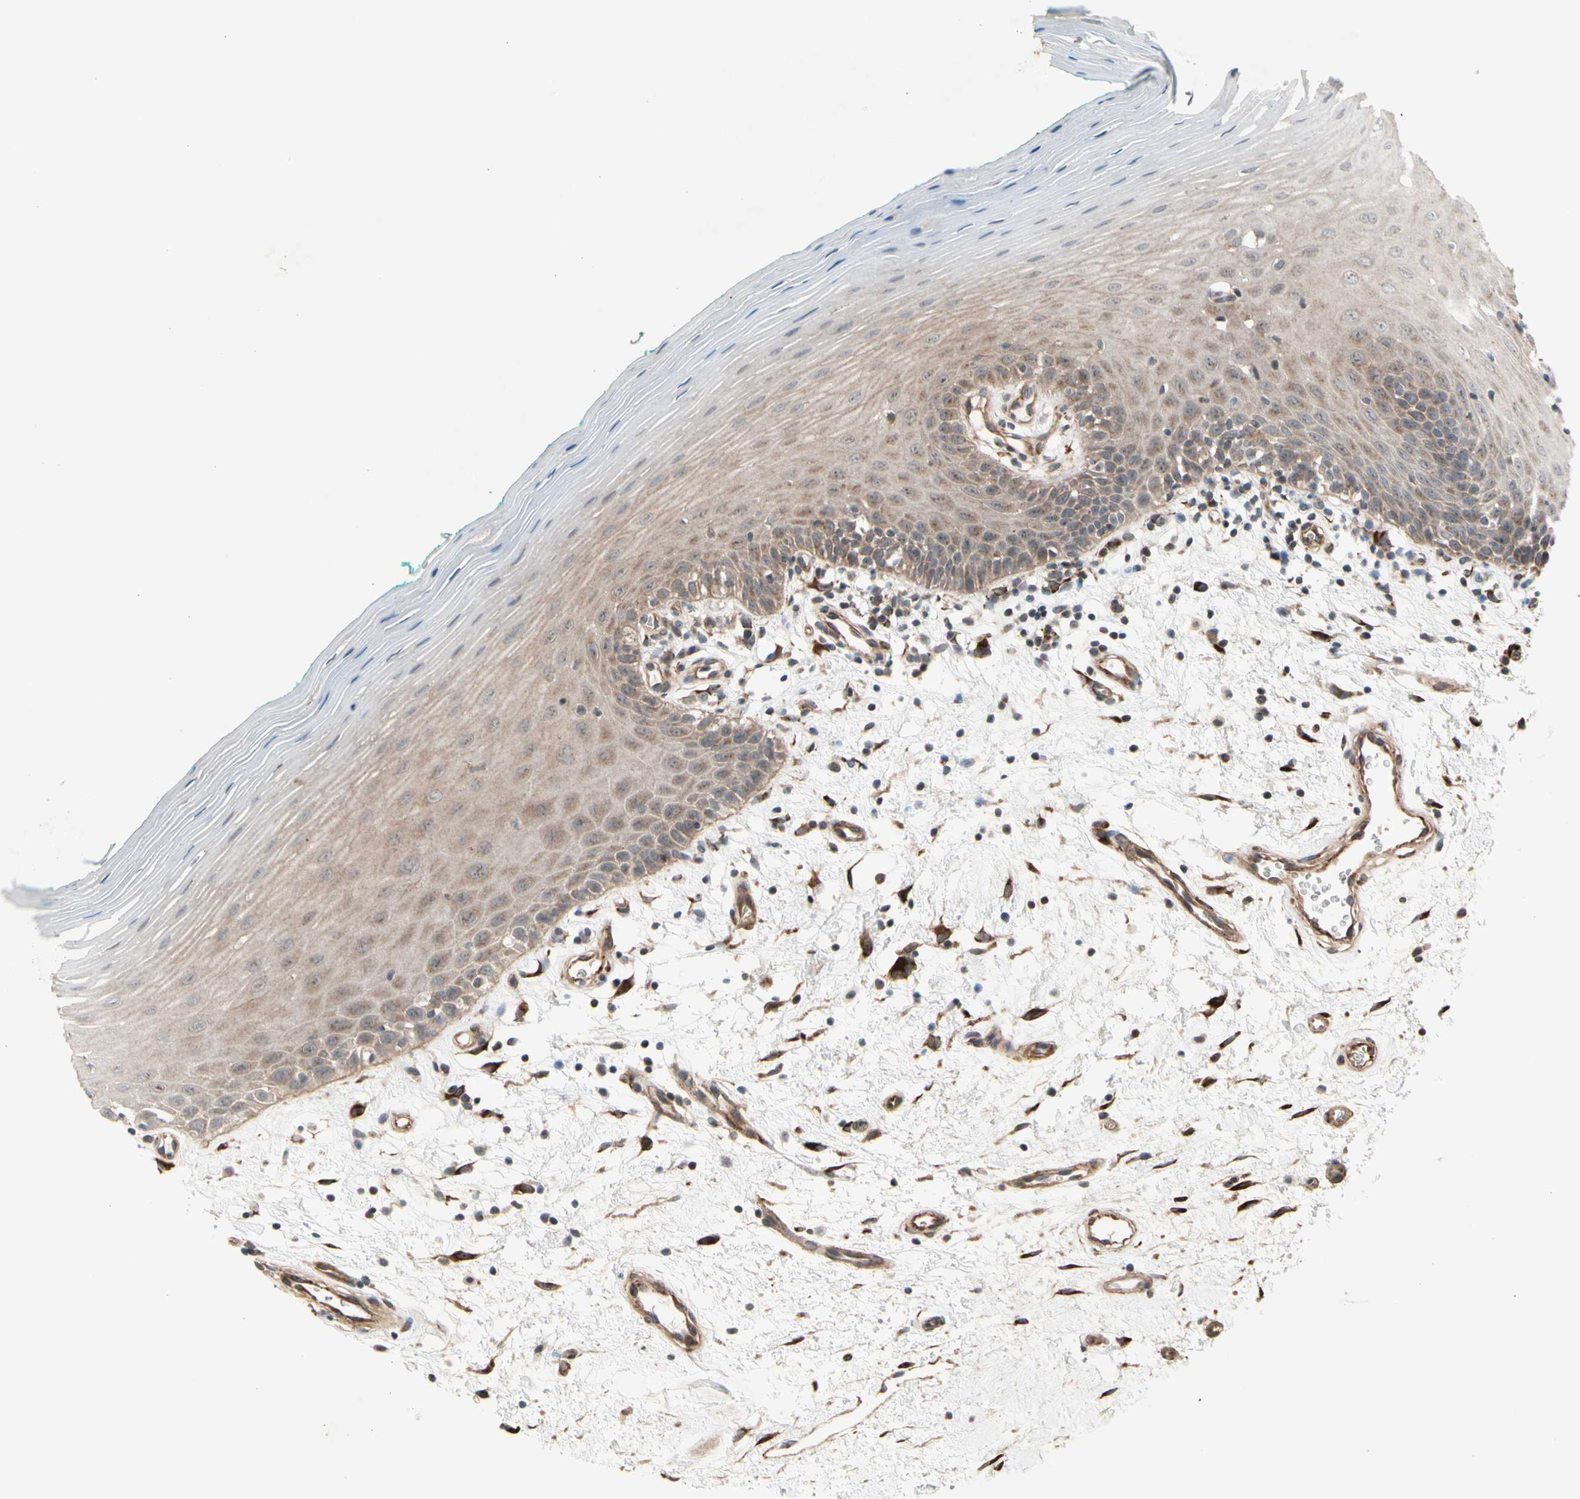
{"staining": {"intensity": "moderate", "quantity": "25%-75%", "location": "cytoplasmic/membranous"}, "tissue": "oral mucosa", "cell_type": "Squamous epithelial cells", "image_type": "normal", "snomed": [{"axis": "morphology", "description": "Normal tissue, NOS"}, {"axis": "topography", "description": "Skeletal muscle"}, {"axis": "topography", "description": "Oral tissue"}], "caption": "DAB (3,3'-diaminobenzidine) immunohistochemical staining of normal oral mucosa displays moderate cytoplasmic/membranous protein expression in approximately 25%-75% of squamous epithelial cells.", "gene": "SLC39A9", "patient": {"sex": "male", "age": 58}}